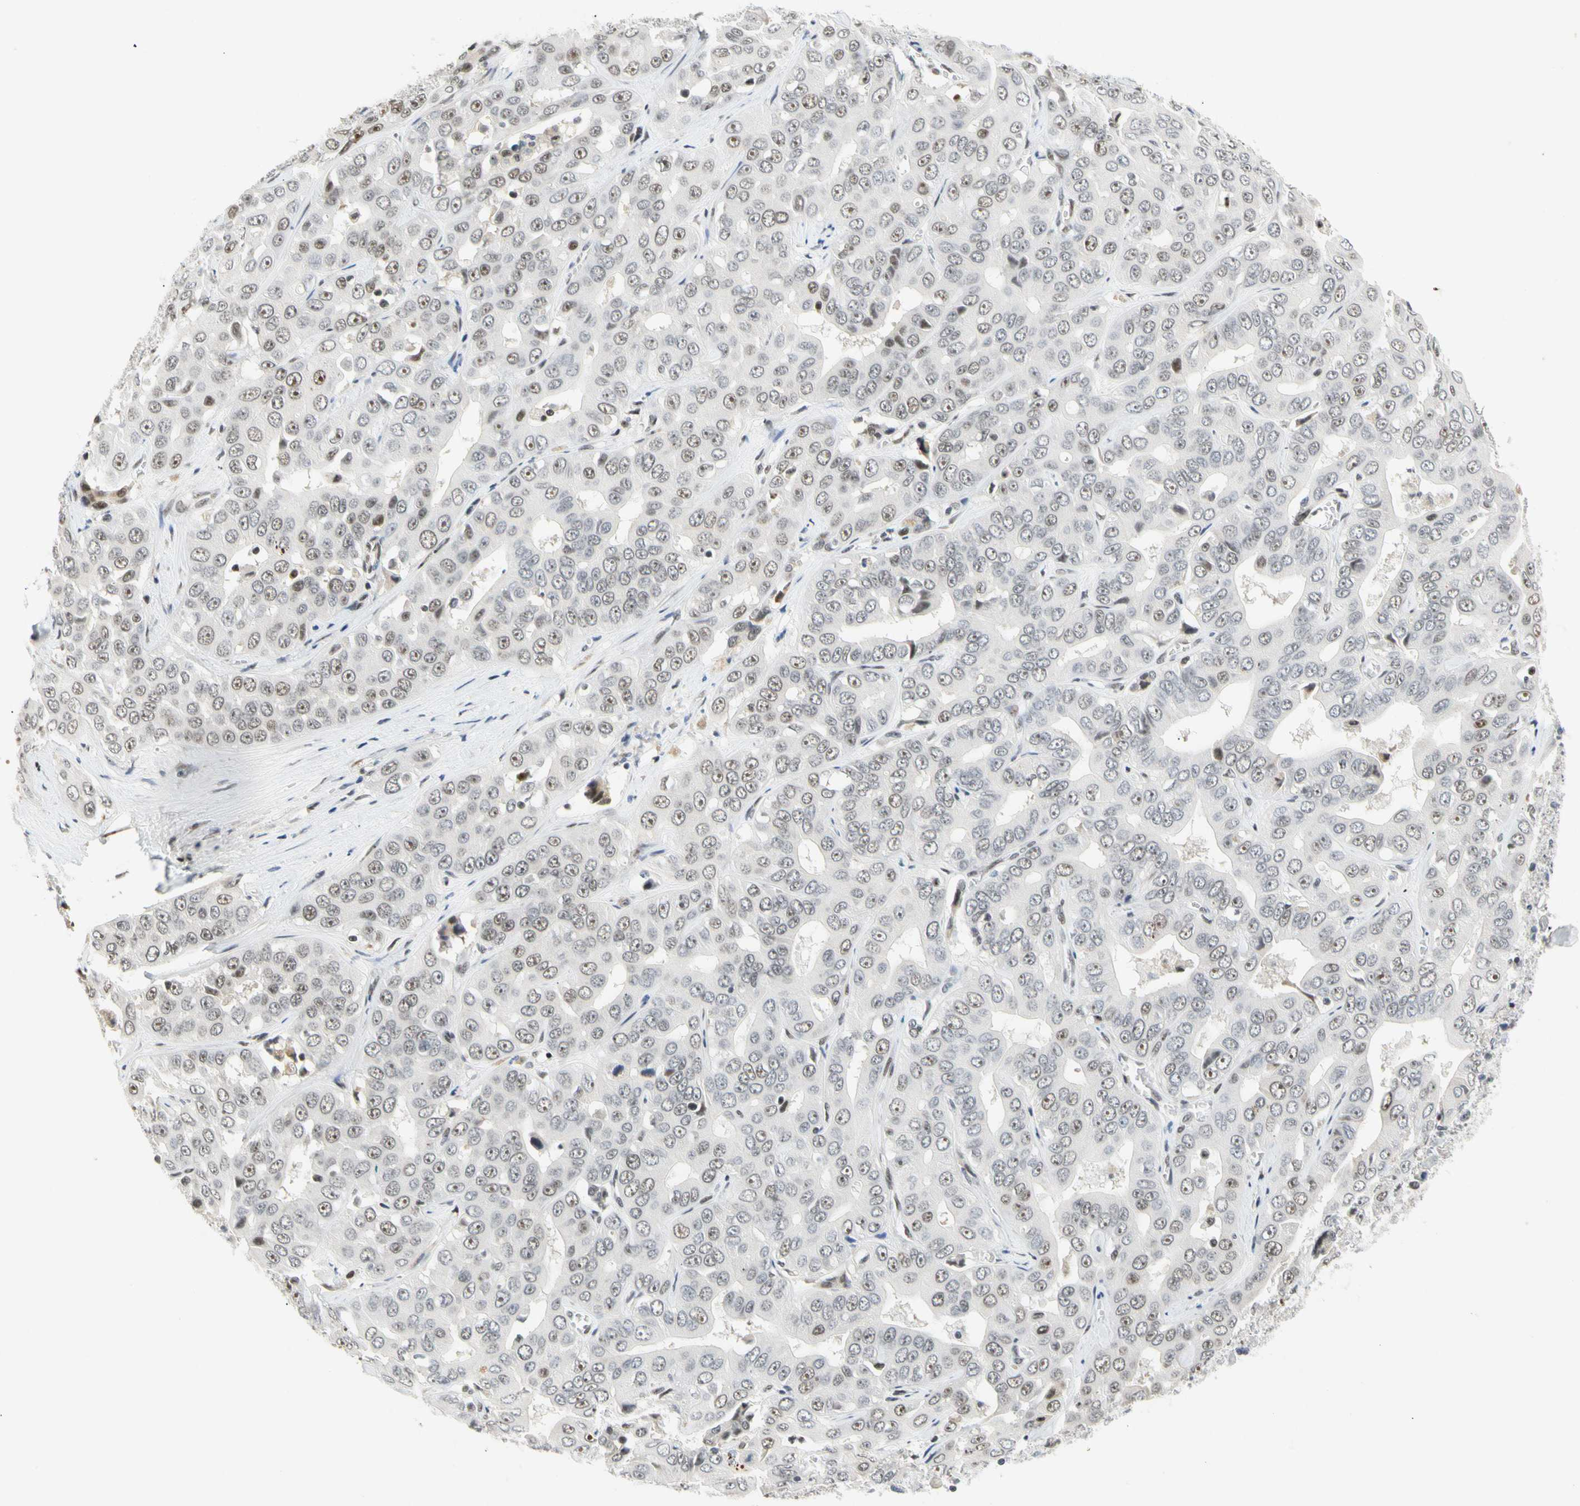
{"staining": {"intensity": "weak", "quantity": ">75%", "location": "nuclear"}, "tissue": "liver cancer", "cell_type": "Tumor cells", "image_type": "cancer", "snomed": [{"axis": "morphology", "description": "Cholangiocarcinoma"}, {"axis": "topography", "description": "Liver"}], "caption": "Brown immunohistochemical staining in human cholangiocarcinoma (liver) reveals weak nuclear staining in about >75% of tumor cells. Using DAB (brown) and hematoxylin (blue) stains, captured at high magnification using brightfield microscopy.", "gene": "ZSCAN16", "patient": {"sex": "female", "age": 52}}